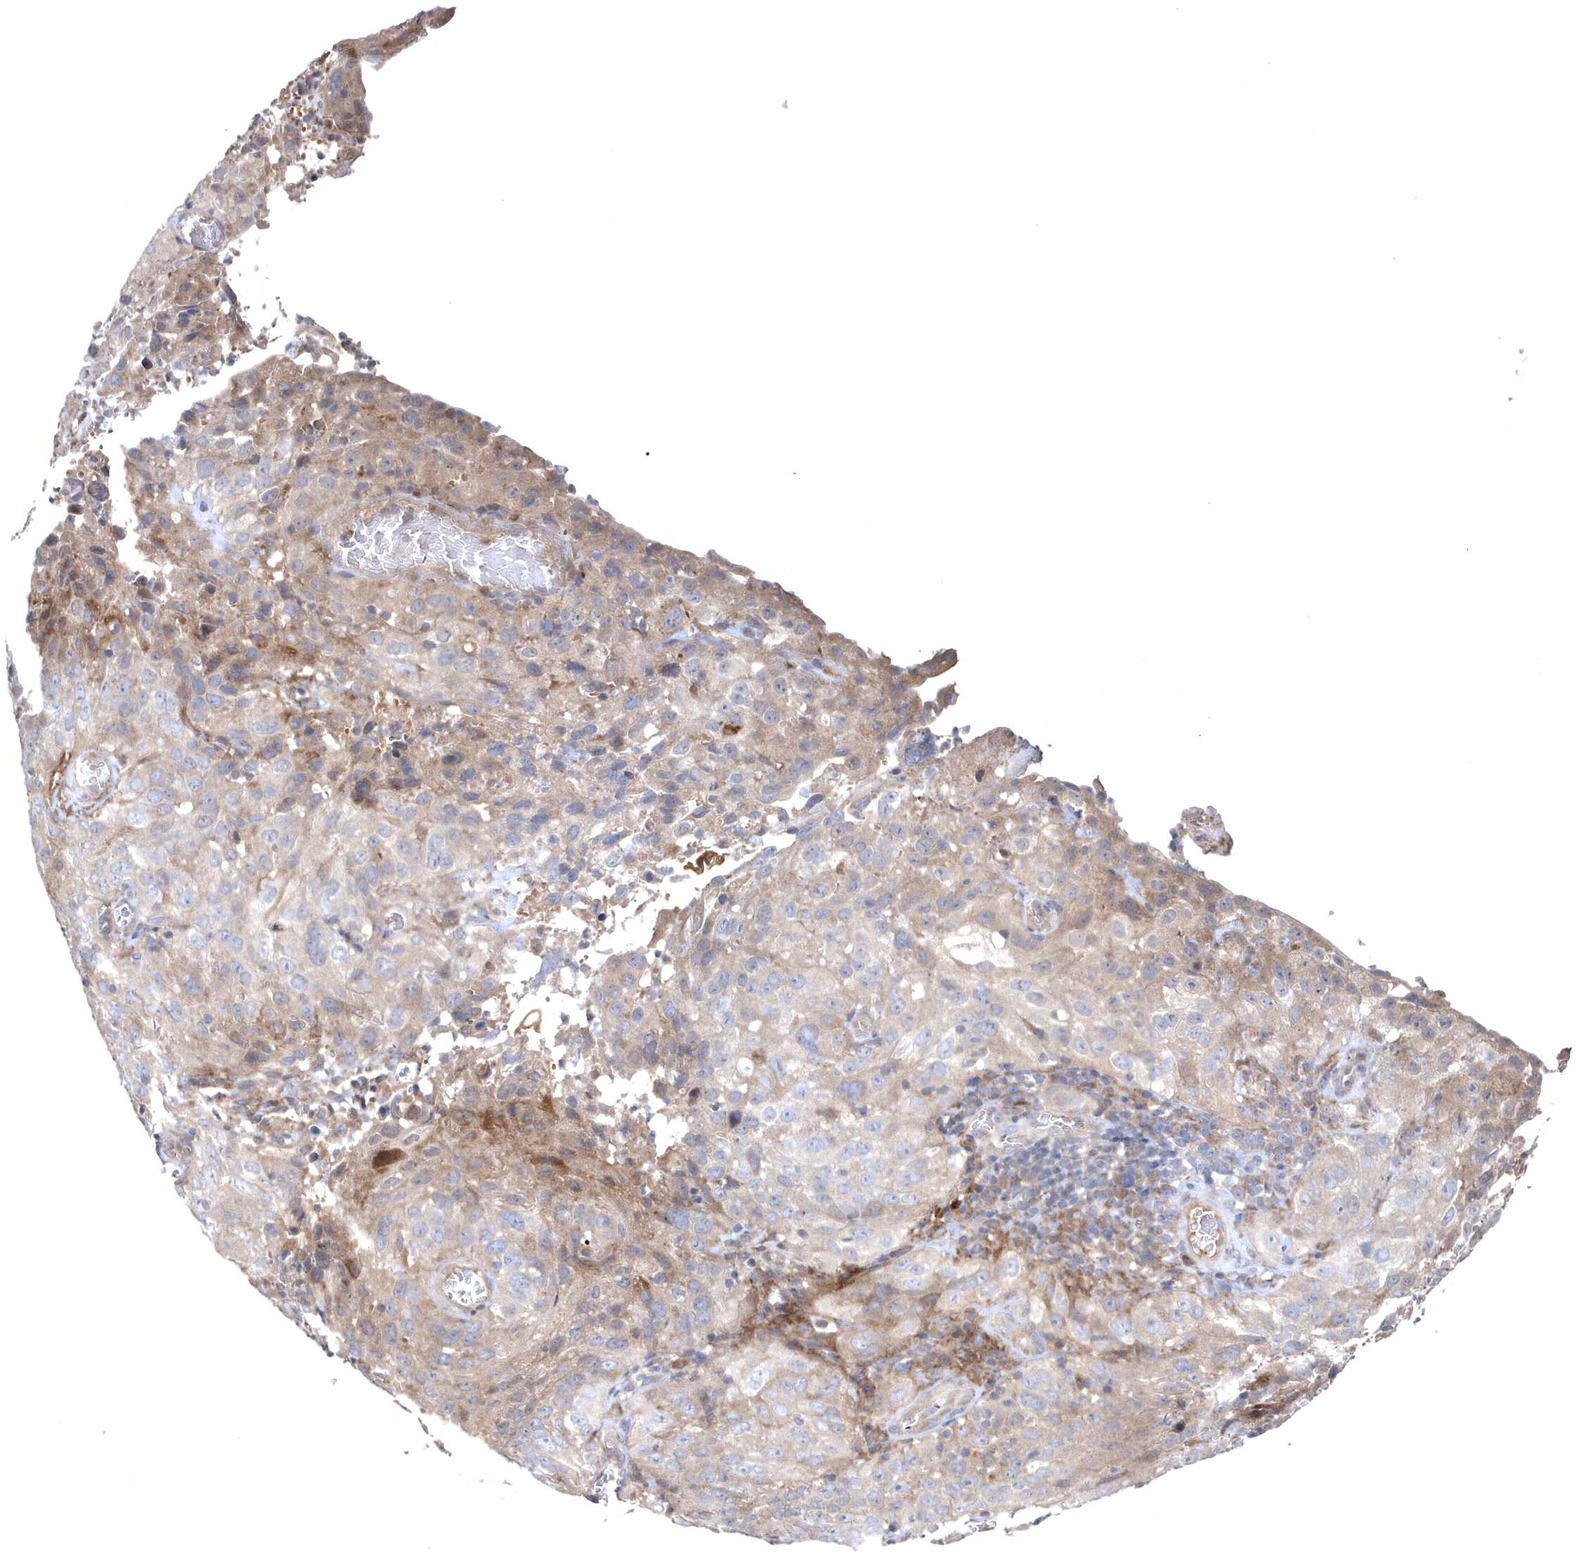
{"staining": {"intensity": "weak", "quantity": "25%-75%", "location": "cytoplasmic/membranous"}, "tissue": "cervical cancer", "cell_type": "Tumor cells", "image_type": "cancer", "snomed": [{"axis": "morphology", "description": "Squamous cell carcinoma, NOS"}, {"axis": "topography", "description": "Cervix"}], "caption": "Immunohistochemistry image of neoplastic tissue: human squamous cell carcinoma (cervical) stained using immunohistochemistry exhibits low levels of weak protein expression localized specifically in the cytoplasmic/membranous of tumor cells, appearing as a cytoplasmic/membranous brown color.", "gene": "HMGCS1", "patient": {"sex": "female", "age": 32}}